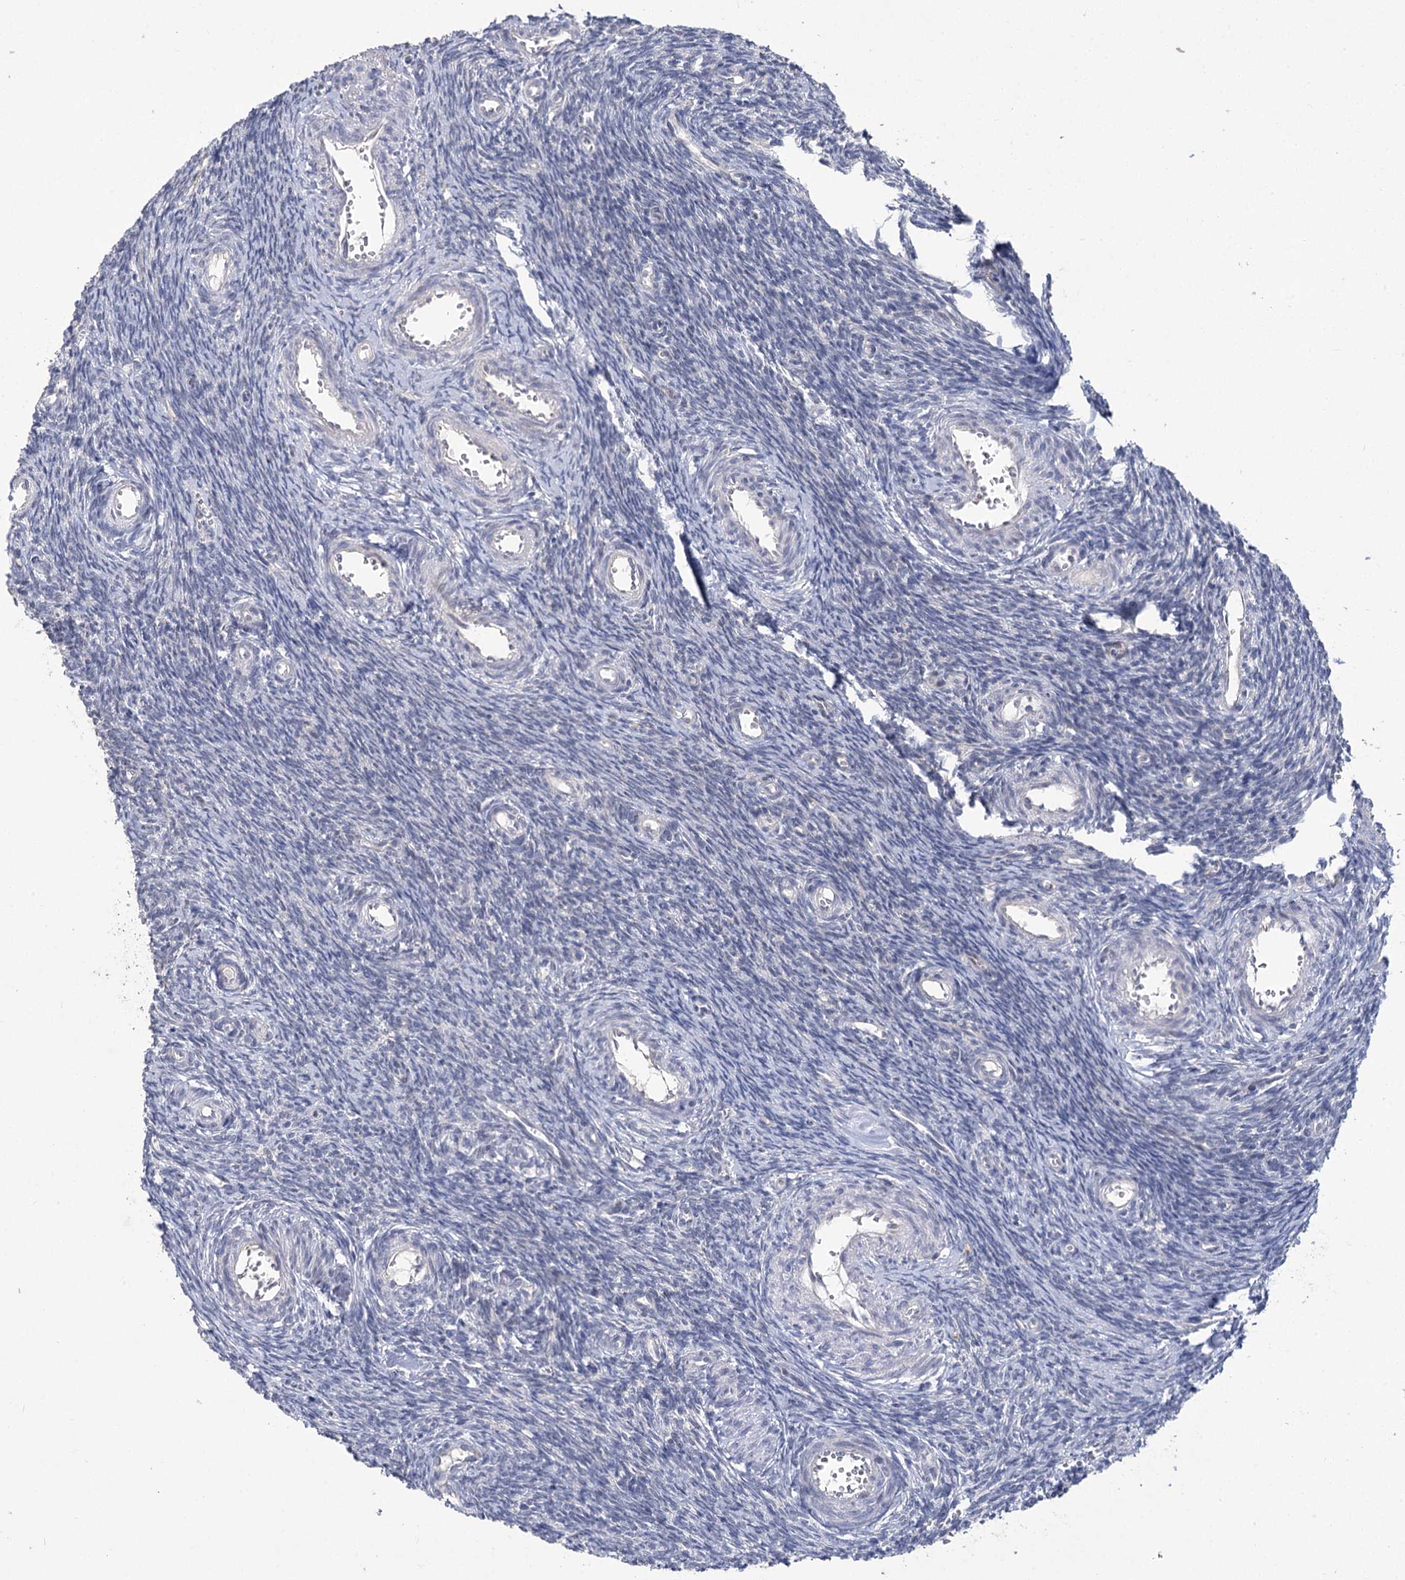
{"staining": {"intensity": "negative", "quantity": "none", "location": "none"}, "tissue": "ovary", "cell_type": "Ovarian stroma cells", "image_type": "normal", "snomed": [{"axis": "morphology", "description": "Normal tissue, NOS"}, {"axis": "topography", "description": "Ovary"}], "caption": "This image is of normal ovary stained with IHC to label a protein in brown with the nuclei are counter-stained blue. There is no staining in ovarian stroma cells.", "gene": "PHYHIPL", "patient": {"sex": "female", "age": 39}}